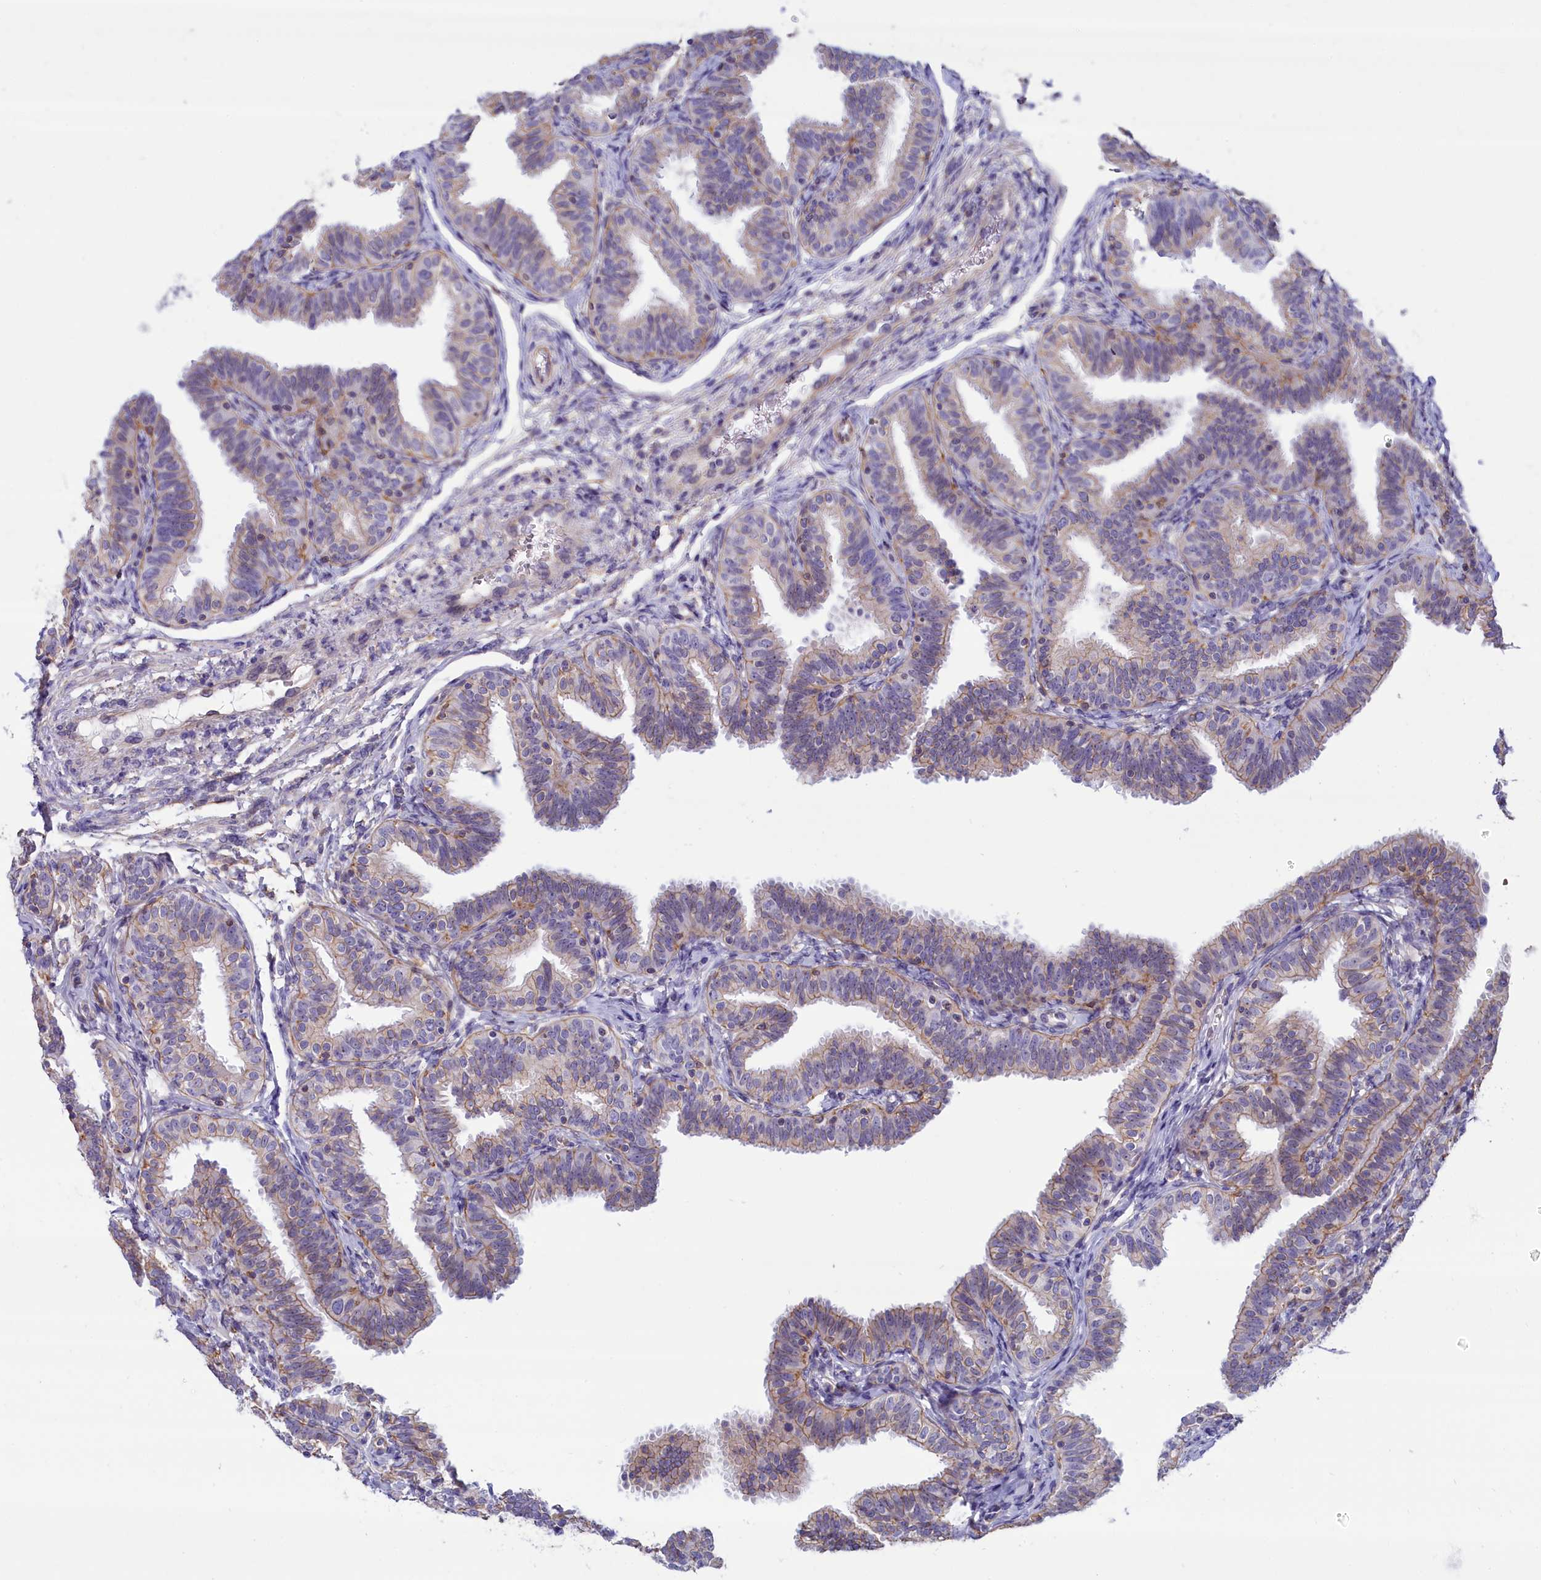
{"staining": {"intensity": "weak", "quantity": "25%-75%", "location": "cytoplasmic/membranous"}, "tissue": "fallopian tube", "cell_type": "Glandular cells", "image_type": "normal", "snomed": [{"axis": "morphology", "description": "Normal tissue, NOS"}, {"axis": "topography", "description": "Fallopian tube"}], "caption": "IHC (DAB) staining of normal human fallopian tube exhibits weak cytoplasmic/membranous protein expression in approximately 25%-75% of glandular cells.", "gene": "ABCC12", "patient": {"sex": "female", "age": 35}}